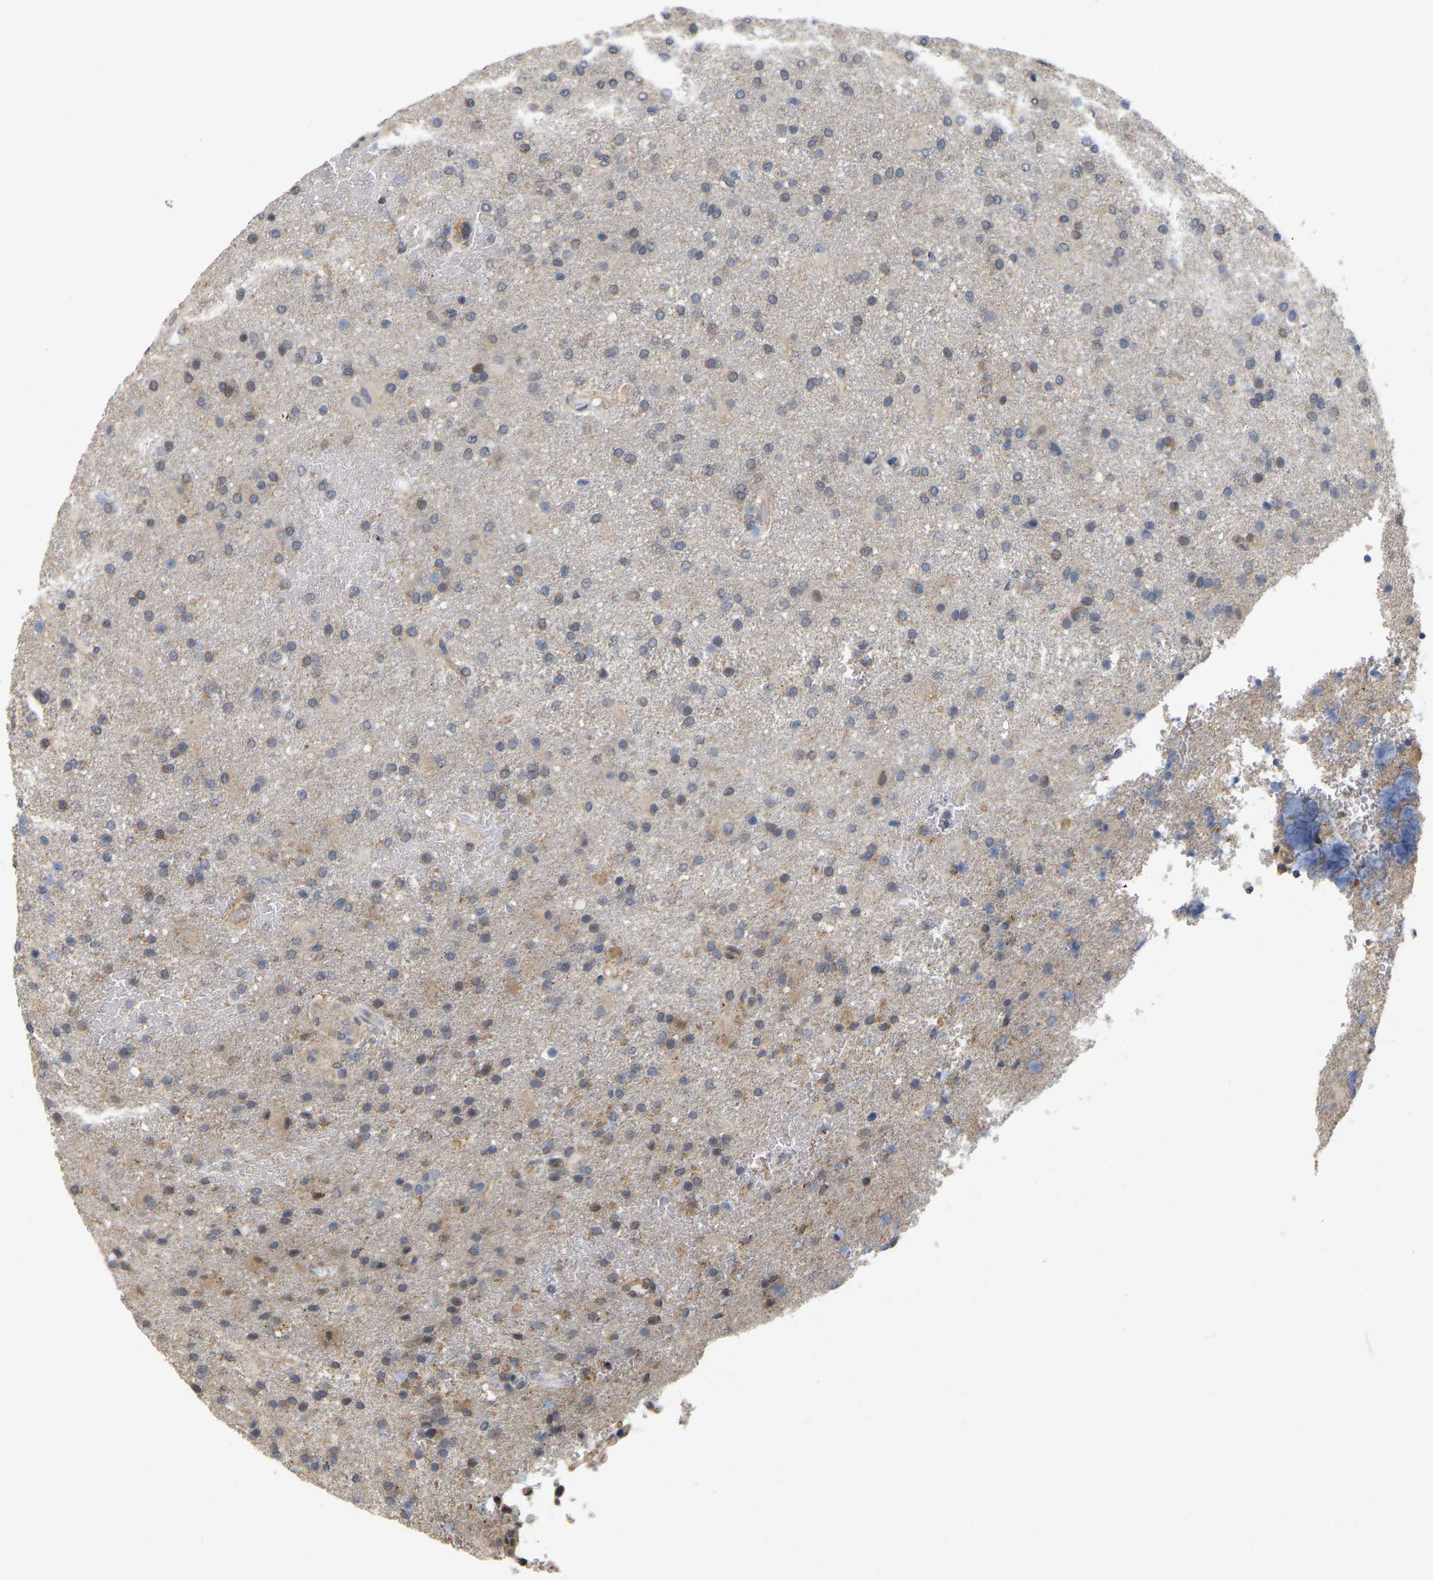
{"staining": {"intensity": "moderate", "quantity": "25%-75%", "location": "cytoplasmic/membranous"}, "tissue": "glioma", "cell_type": "Tumor cells", "image_type": "cancer", "snomed": [{"axis": "morphology", "description": "Glioma, malignant, High grade"}, {"axis": "topography", "description": "Brain"}], "caption": "There is medium levels of moderate cytoplasmic/membranous positivity in tumor cells of malignant high-grade glioma, as demonstrated by immunohistochemical staining (brown color).", "gene": "RUVBL1", "patient": {"sex": "male", "age": 72}}